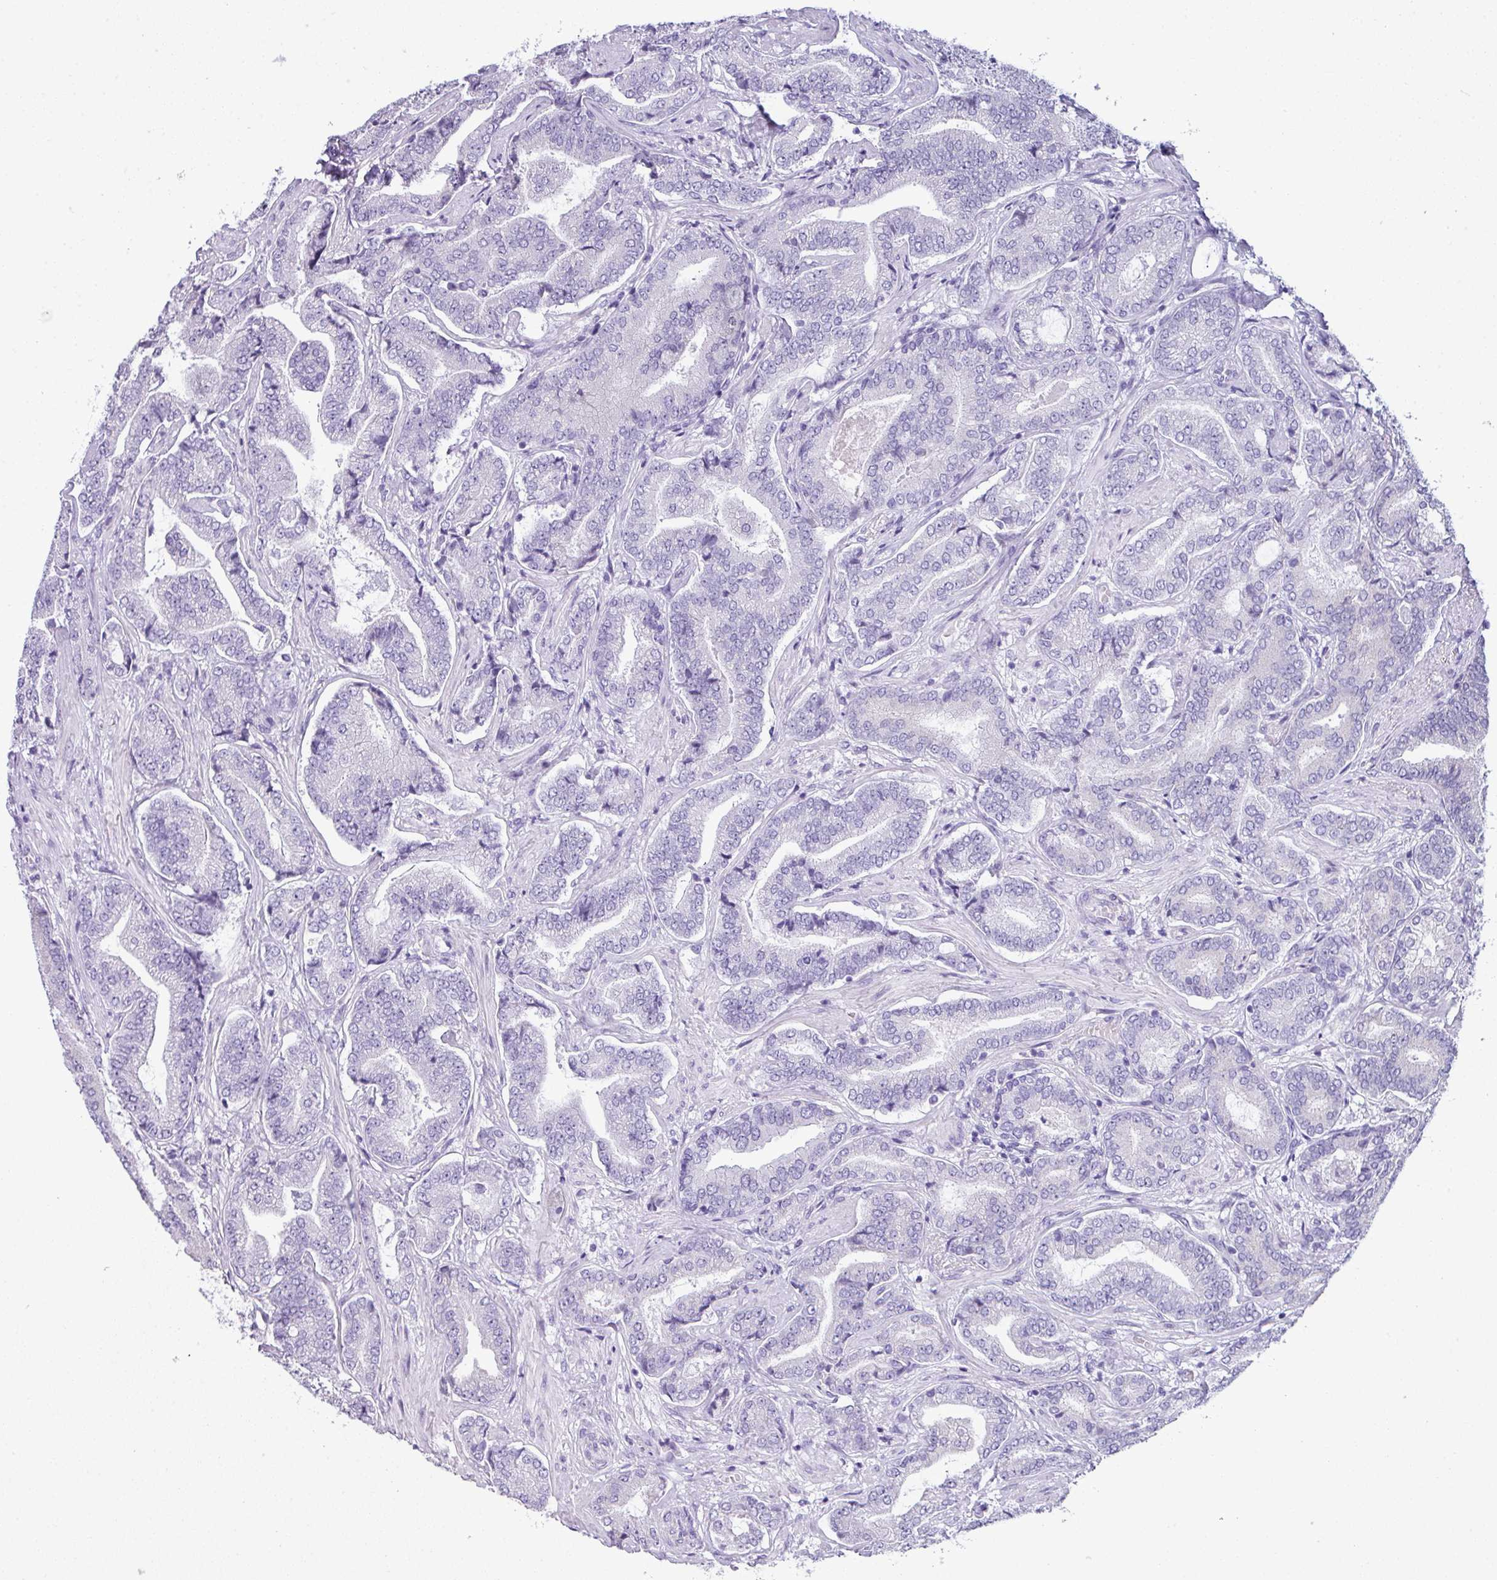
{"staining": {"intensity": "negative", "quantity": "none", "location": "none"}, "tissue": "prostate cancer", "cell_type": "Tumor cells", "image_type": "cancer", "snomed": [{"axis": "morphology", "description": "Adenocarcinoma, Low grade"}, {"axis": "topography", "description": "Prostate and seminal vesicle, NOS"}], "caption": "Immunohistochemical staining of prostate adenocarcinoma (low-grade) reveals no significant expression in tumor cells.", "gene": "STAT5A", "patient": {"sex": "male", "age": 61}}